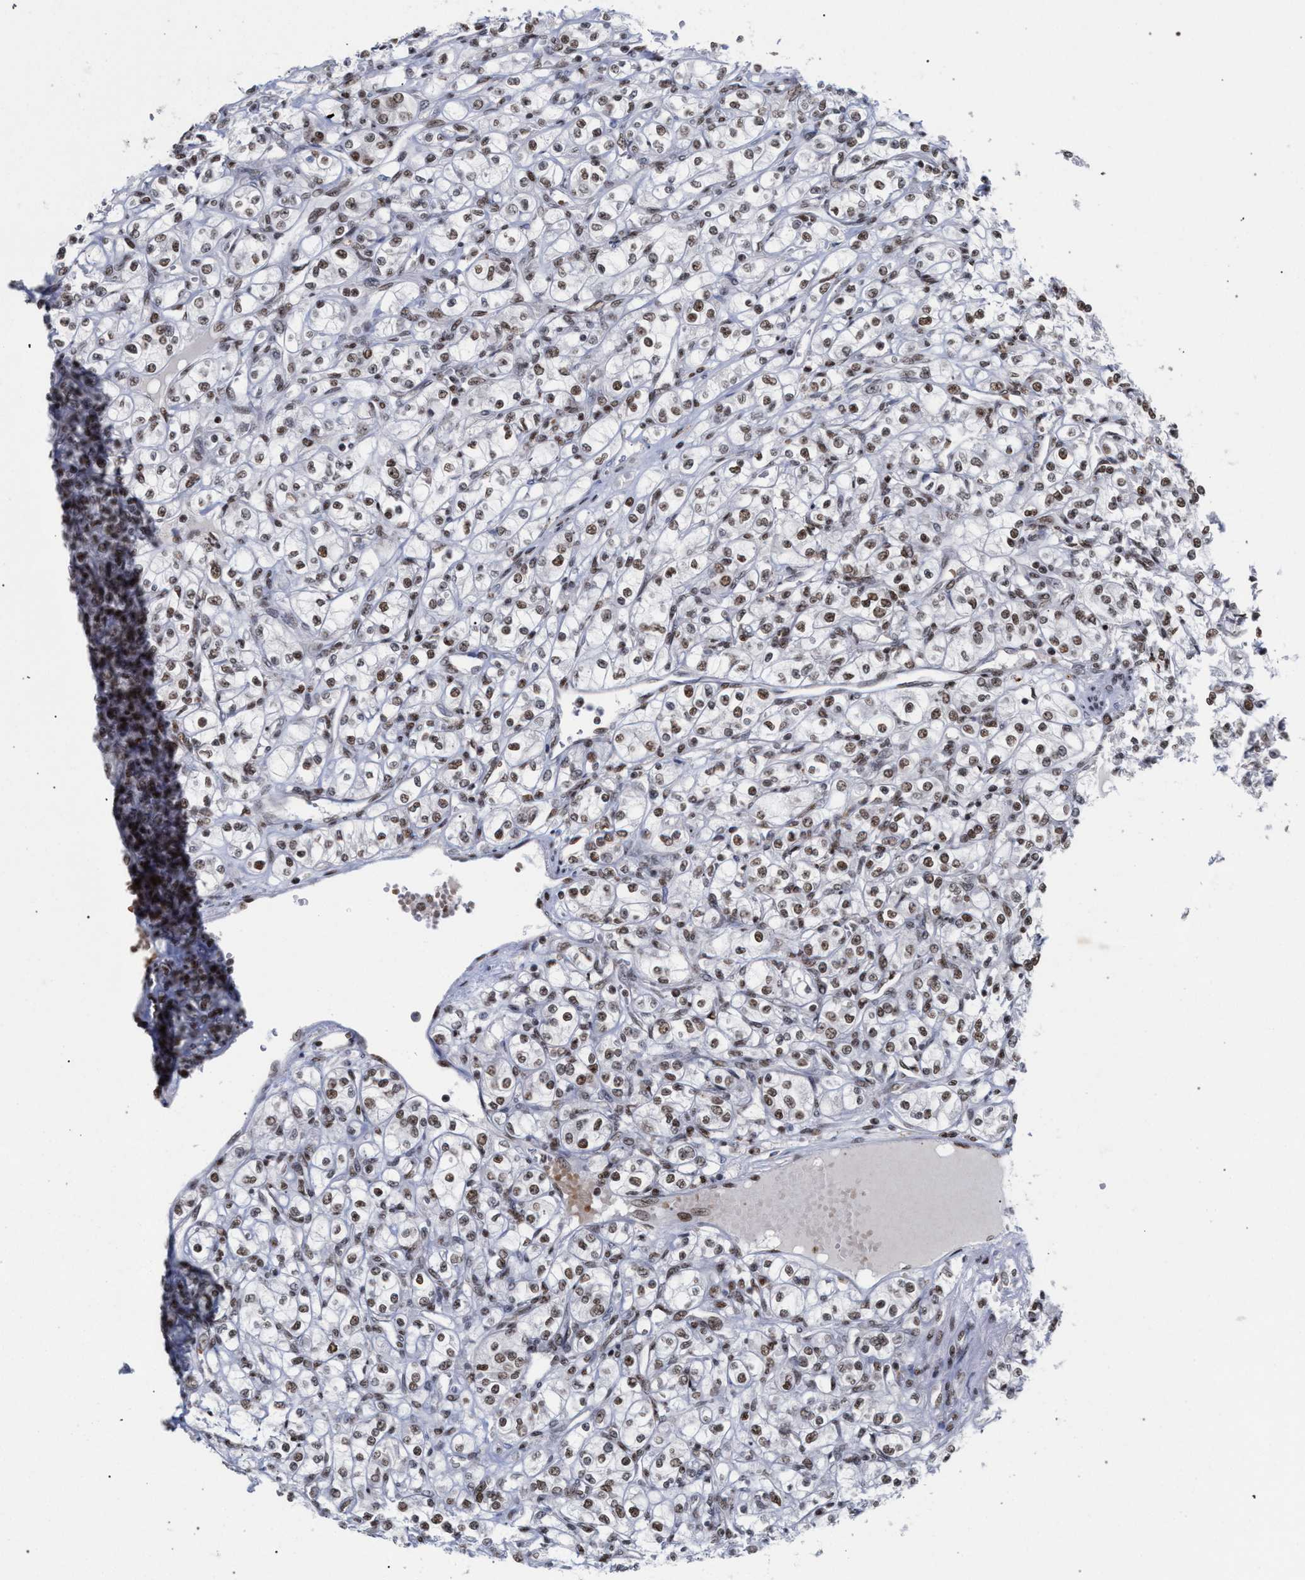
{"staining": {"intensity": "weak", "quantity": ">75%", "location": "nuclear"}, "tissue": "renal cancer", "cell_type": "Tumor cells", "image_type": "cancer", "snomed": [{"axis": "morphology", "description": "Adenocarcinoma, NOS"}, {"axis": "topography", "description": "Kidney"}], "caption": "The histopathology image demonstrates immunohistochemical staining of renal cancer. There is weak nuclear staining is appreciated in approximately >75% of tumor cells.", "gene": "SCAF4", "patient": {"sex": "male", "age": 77}}